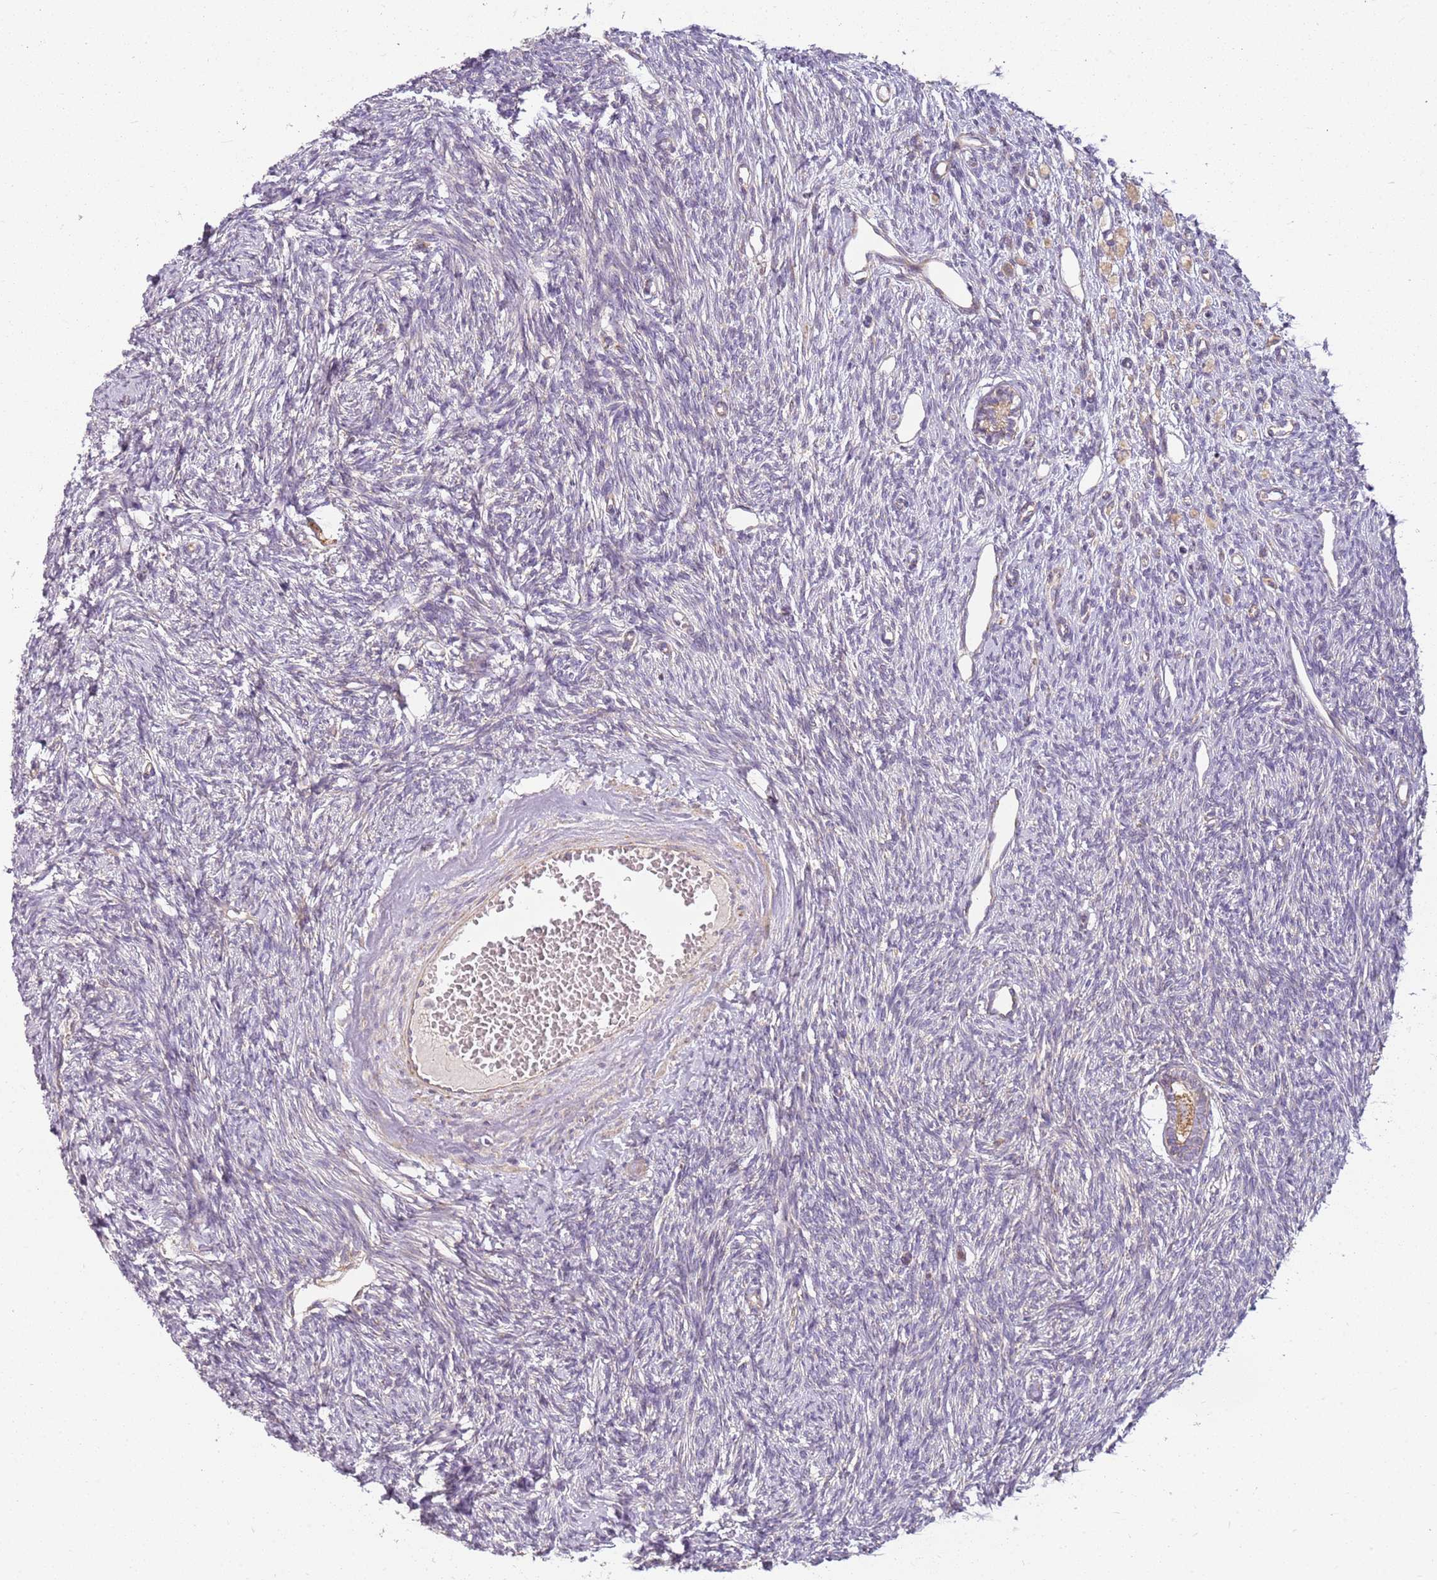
{"staining": {"intensity": "negative", "quantity": "none", "location": "none"}, "tissue": "ovary", "cell_type": "Ovarian stroma cells", "image_type": "normal", "snomed": [{"axis": "morphology", "description": "Normal tissue, NOS"}, {"axis": "morphology", "description": "Cyst, NOS"}, {"axis": "topography", "description": "Ovary"}], "caption": "This is an immunohistochemistry image of benign ovary. There is no expression in ovarian stroma cells.", "gene": "TMEM200C", "patient": {"sex": "female", "age": 33}}